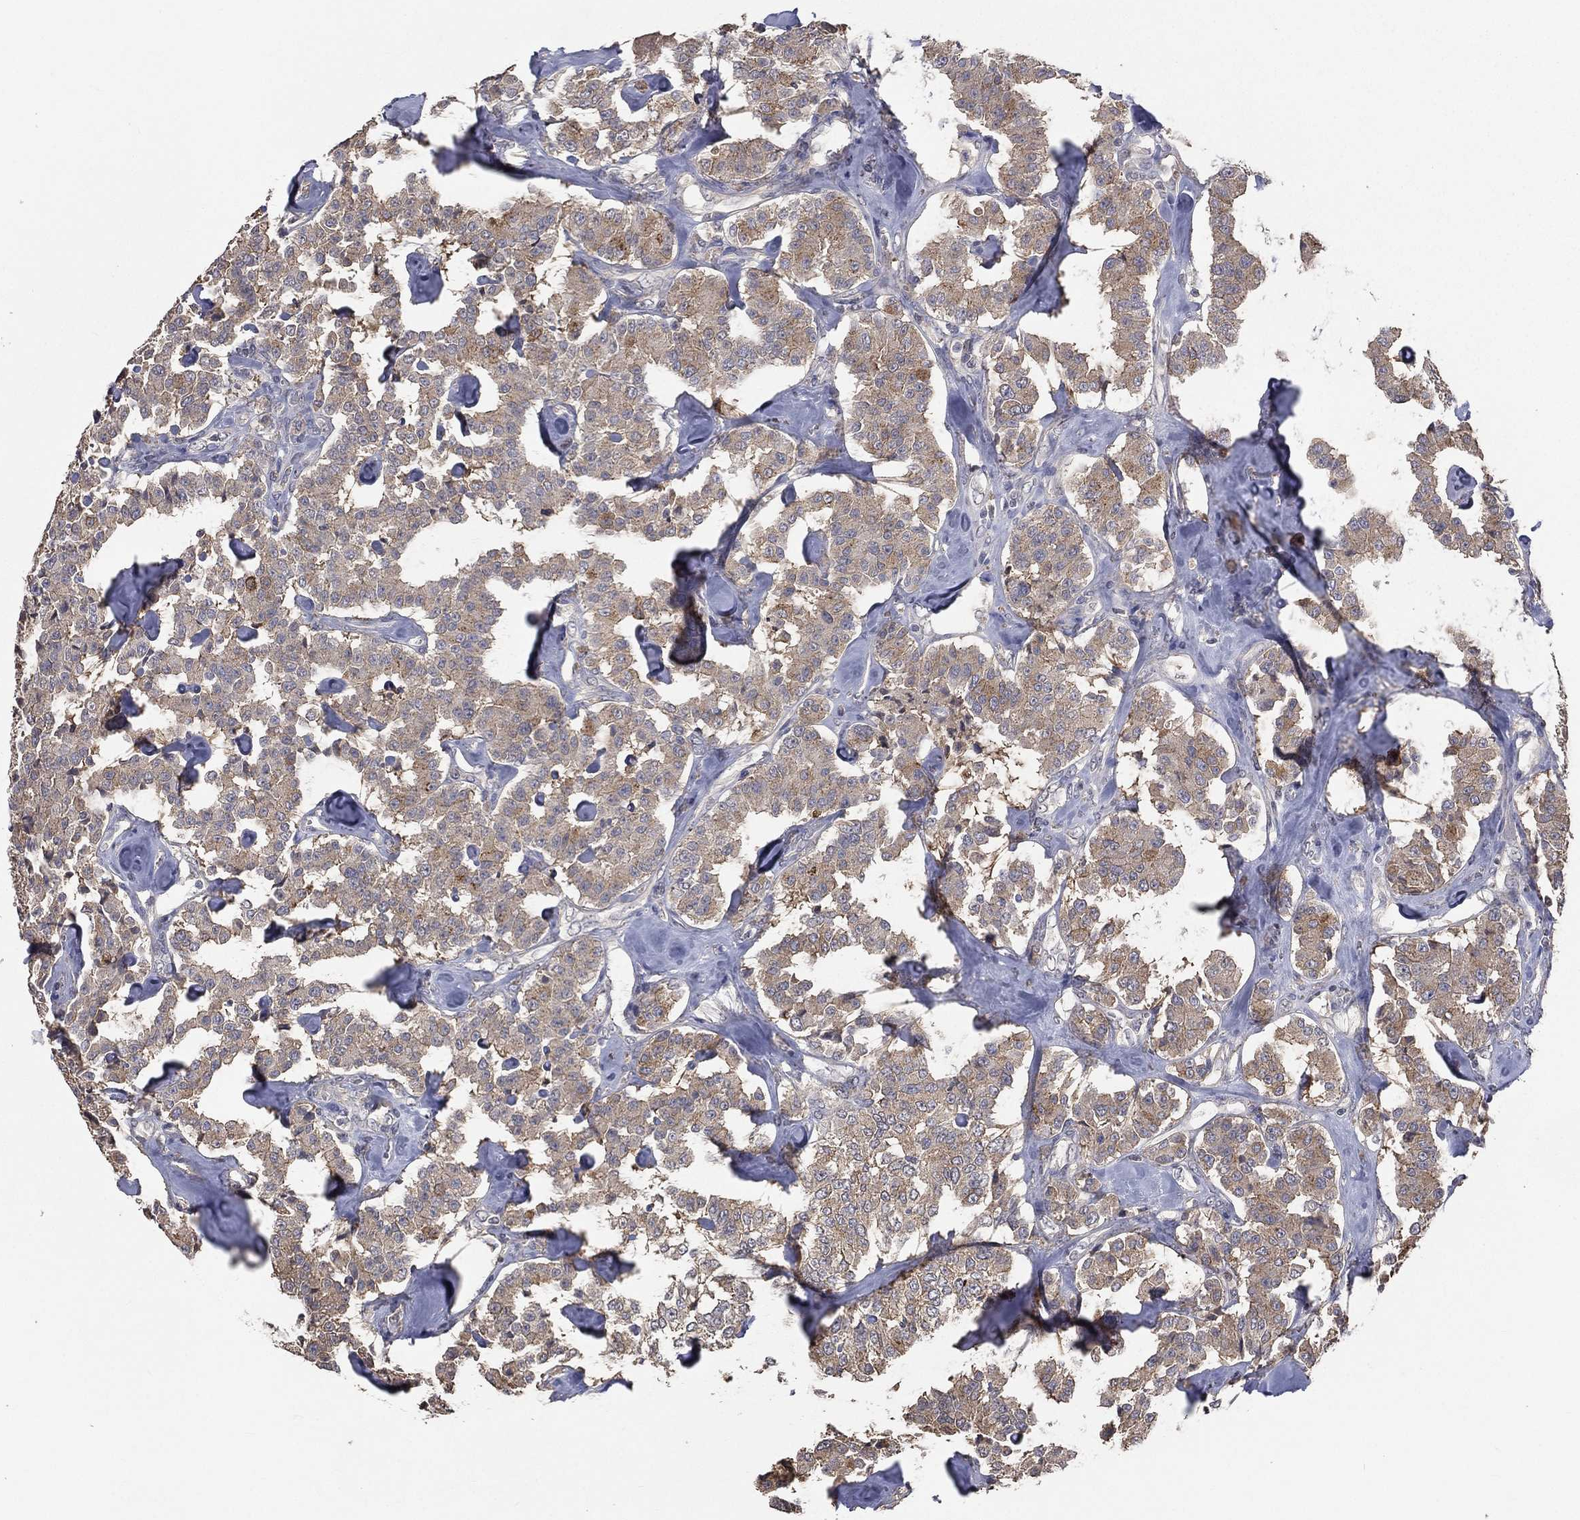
{"staining": {"intensity": "weak", "quantity": ">75%", "location": "cytoplasmic/membranous"}, "tissue": "carcinoid", "cell_type": "Tumor cells", "image_type": "cancer", "snomed": [{"axis": "morphology", "description": "Carcinoid, malignant, NOS"}, {"axis": "topography", "description": "Pancreas"}], "caption": "The immunohistochemical stain labels weak cytoplasmic/membranous staining in tumor cells of carcinoid tissue. The protein is stained brown, and the nuclei are stained in blue (DAB (3,3'-diaminobenzidine) IHC with brightfield microscopy, high magnification).", "gene": "SNAP25", "patient": {"sex": "male", "age": 41}}